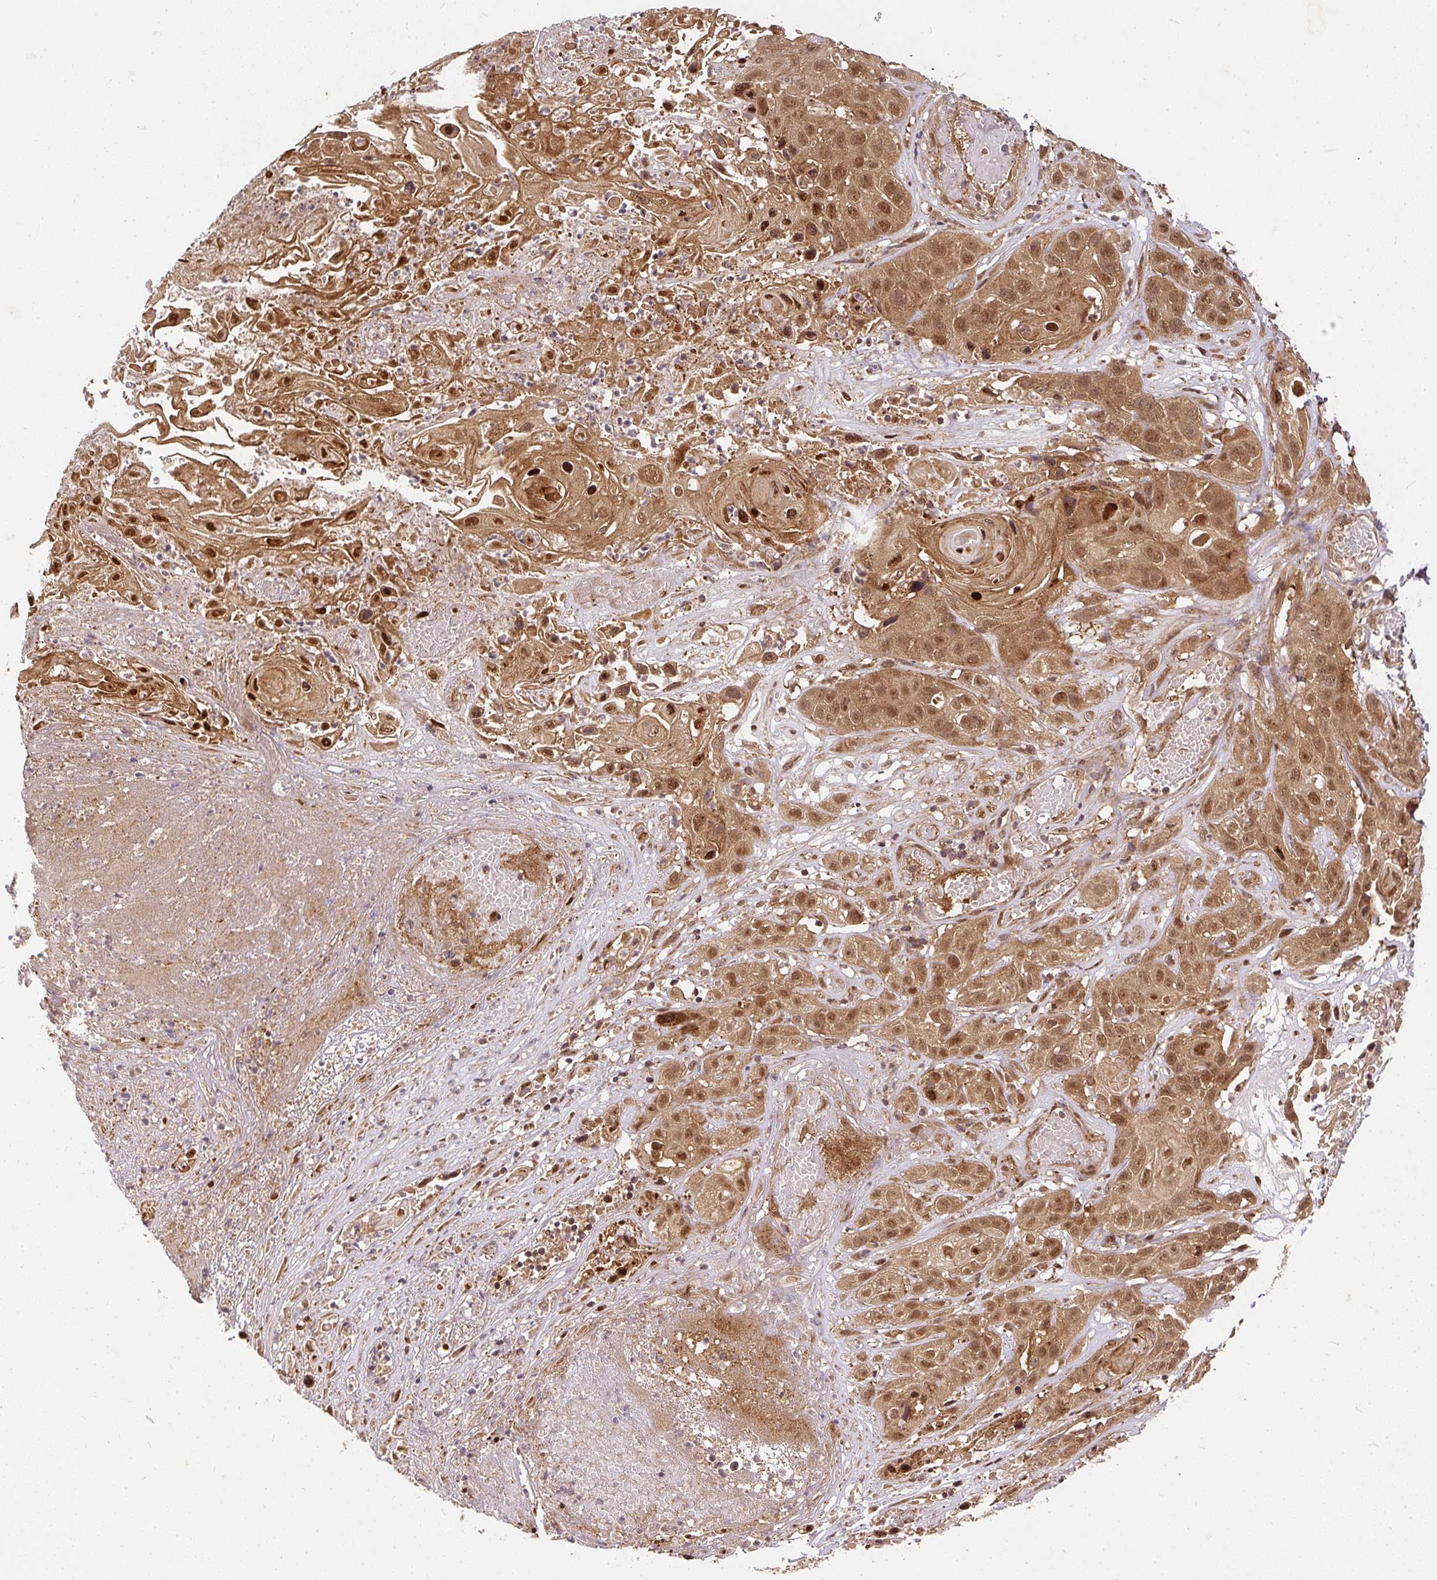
{"staining": {"intensity": "moderate", "quantity": ">75%", "location": "cytoplasmic/membranous,nuclear"}, "tissue": "skin cancer", "cell_type": "Tumor cells", "image_type": "cancer", "snomed": [{"axis": "morphology", "description": "Squamous cell carcinoma, NOS"}, {"axis": "topography", "description": "Skin"}], "caption": "Brown immunohistochemical staining in human skin squamous cell carcinoma demonstrates moderate cytoplasmic/membranous and nuclear staining in approximately >75% of tumor cells. The staining was performed using DAB, with brown indicating positive protein expression. Nuclei are stained blue with hematoxylin.", "gene": "PSMD1", "patient": {"sex": "male", "age": 55}}